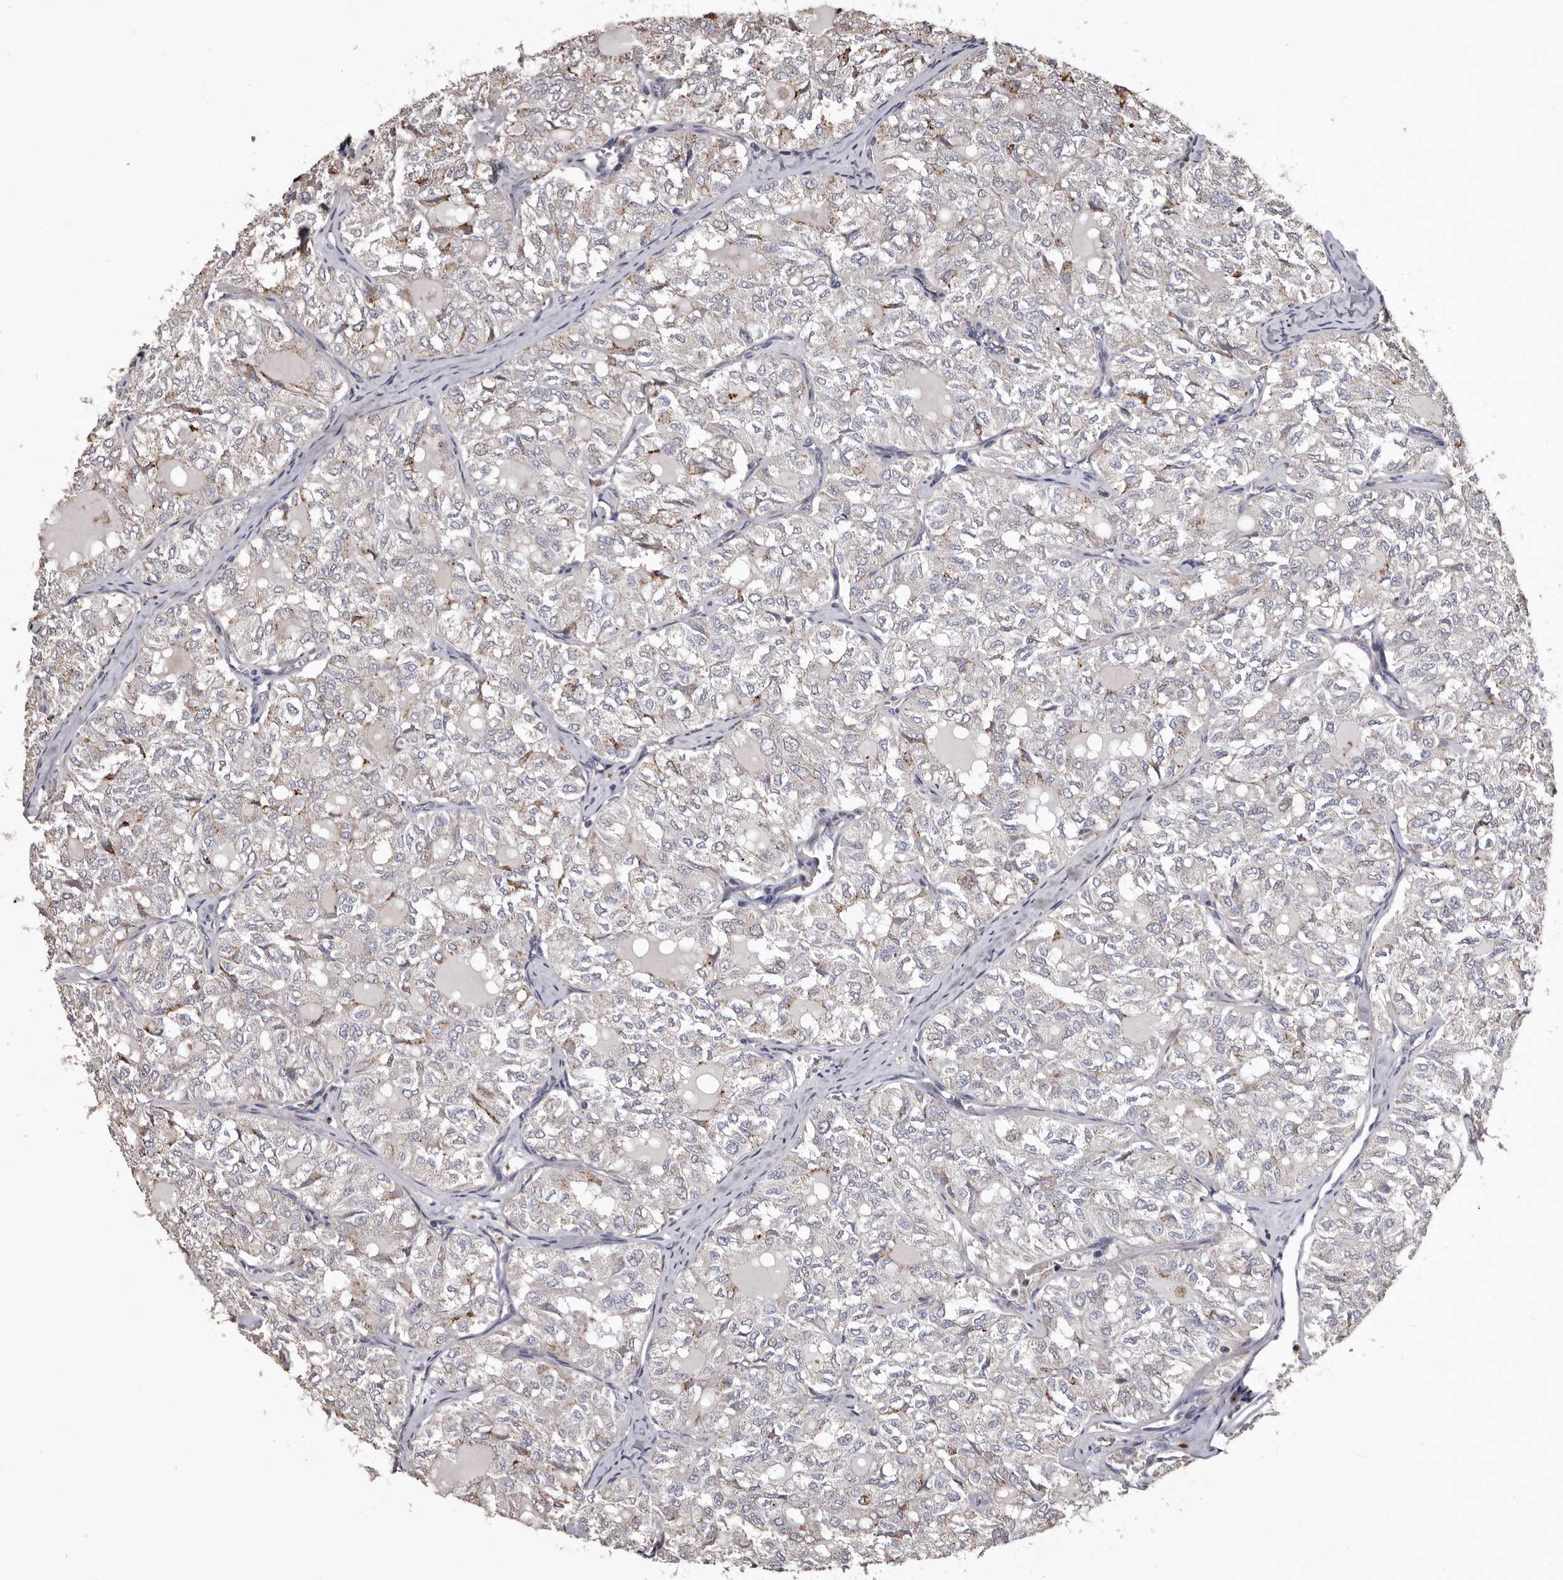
{"staining": {"intensity": "moderate", "quantity": "<25%", "location": "cytoplasmic/membranous"}, "tissue": "thyroid cancer", "cell_type": "Tumor cells", "image_type": "cancer", "snomed": [{"axis": "morphology", "description": "Follicular adenoma carcinoma, NOS"}, {"axis": "topography", "description": "Thyroid gland"}], "caption": "IHC (DAB) staining of thyroid cancer exhibits moderate cytoplasmic/membranous protein staining in about <25% of tumor cells.", "gene": "SLC10A4", "patient": {"sex": "male", "age": 75}}